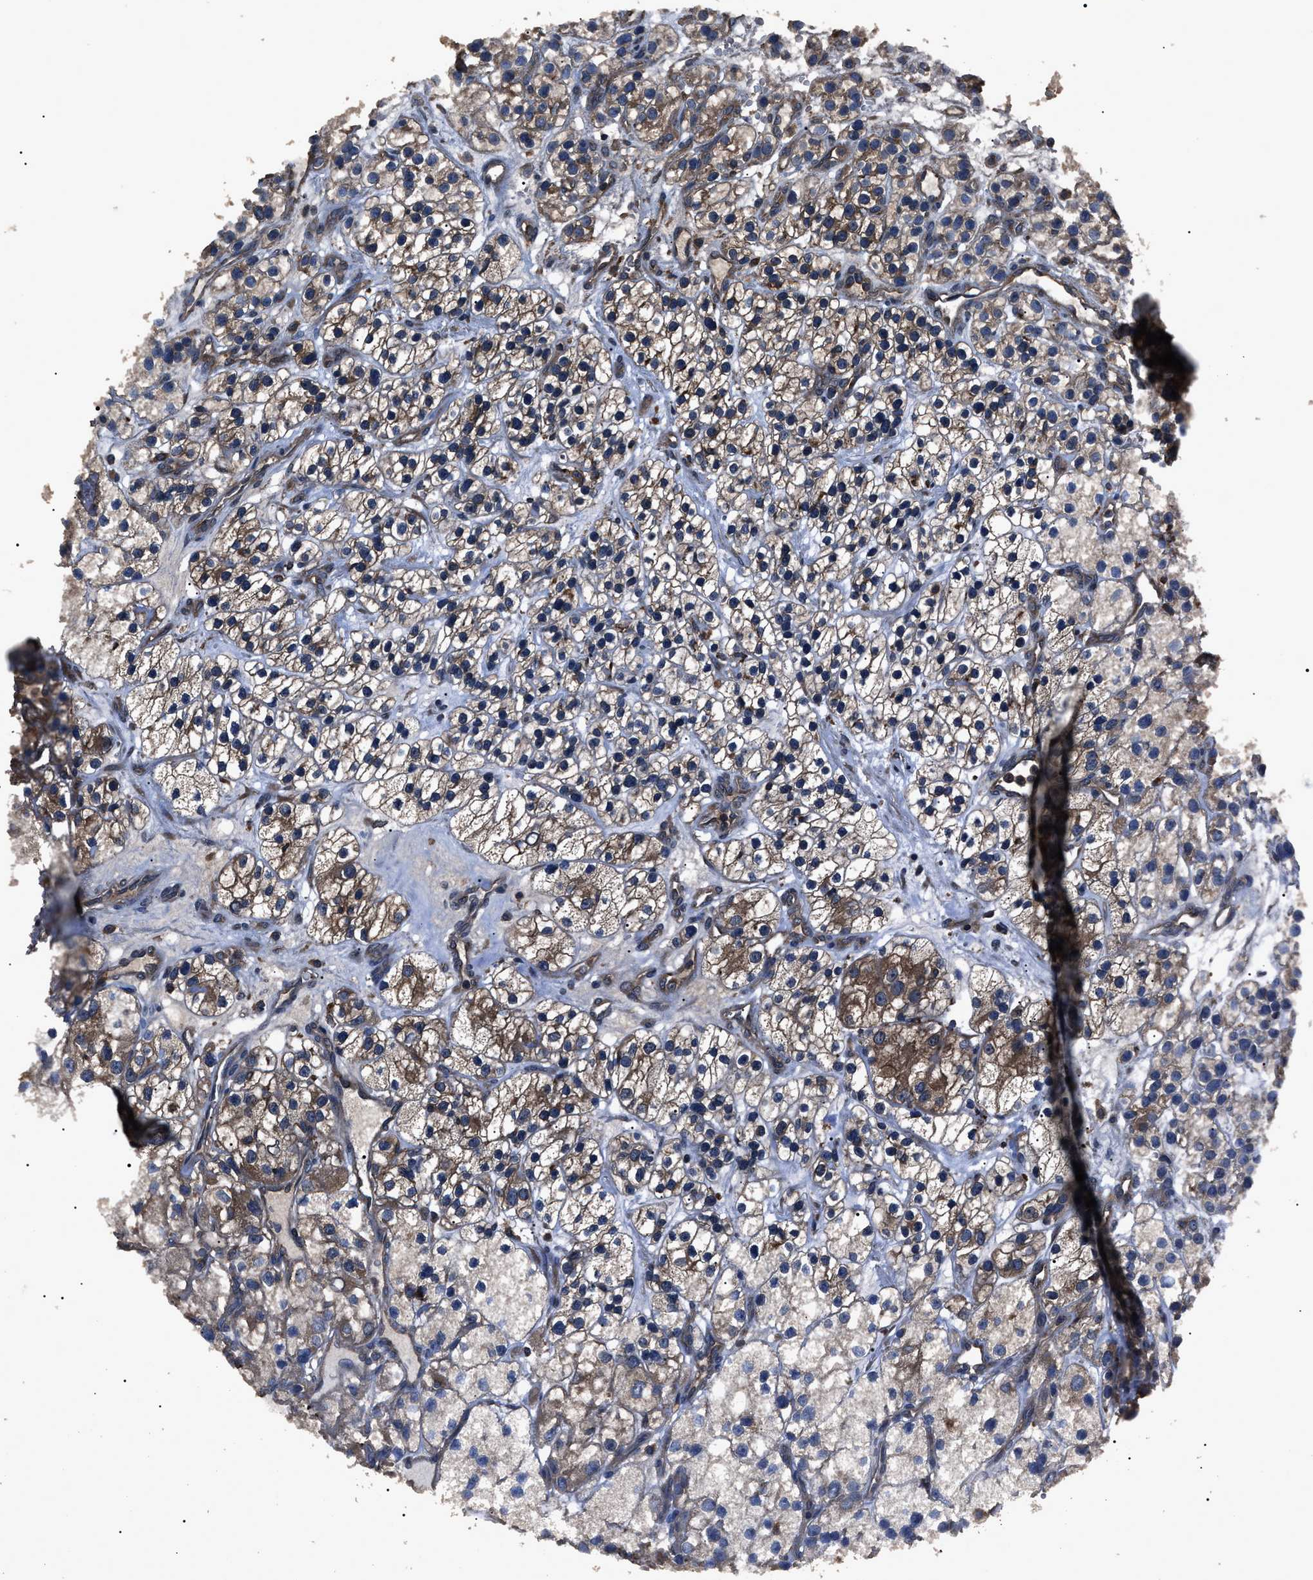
{"staining": {"intensity": "moderate", "quantity": "25%-75%", "location": "cytoplasmic/membranous"}, "tissue": "renal cancer", "cell_type": "Tumor cells", "image_type": "cancer", "snomed": [{"axis": "morphology", "description": "Adenocarcinoma, NOS"}, {"axis": "topography", "description": "Kidney"}], "caption": "A histopathology image of human renal adenocarcinoma stained for a protein displays moderate cytoplasmic/membranous brown staining in tumor cells. (DAB IHC with brightfield microscopy, high magnification).", "gene": "RNF216", "patient": {"sex": "female", "age": 57}}